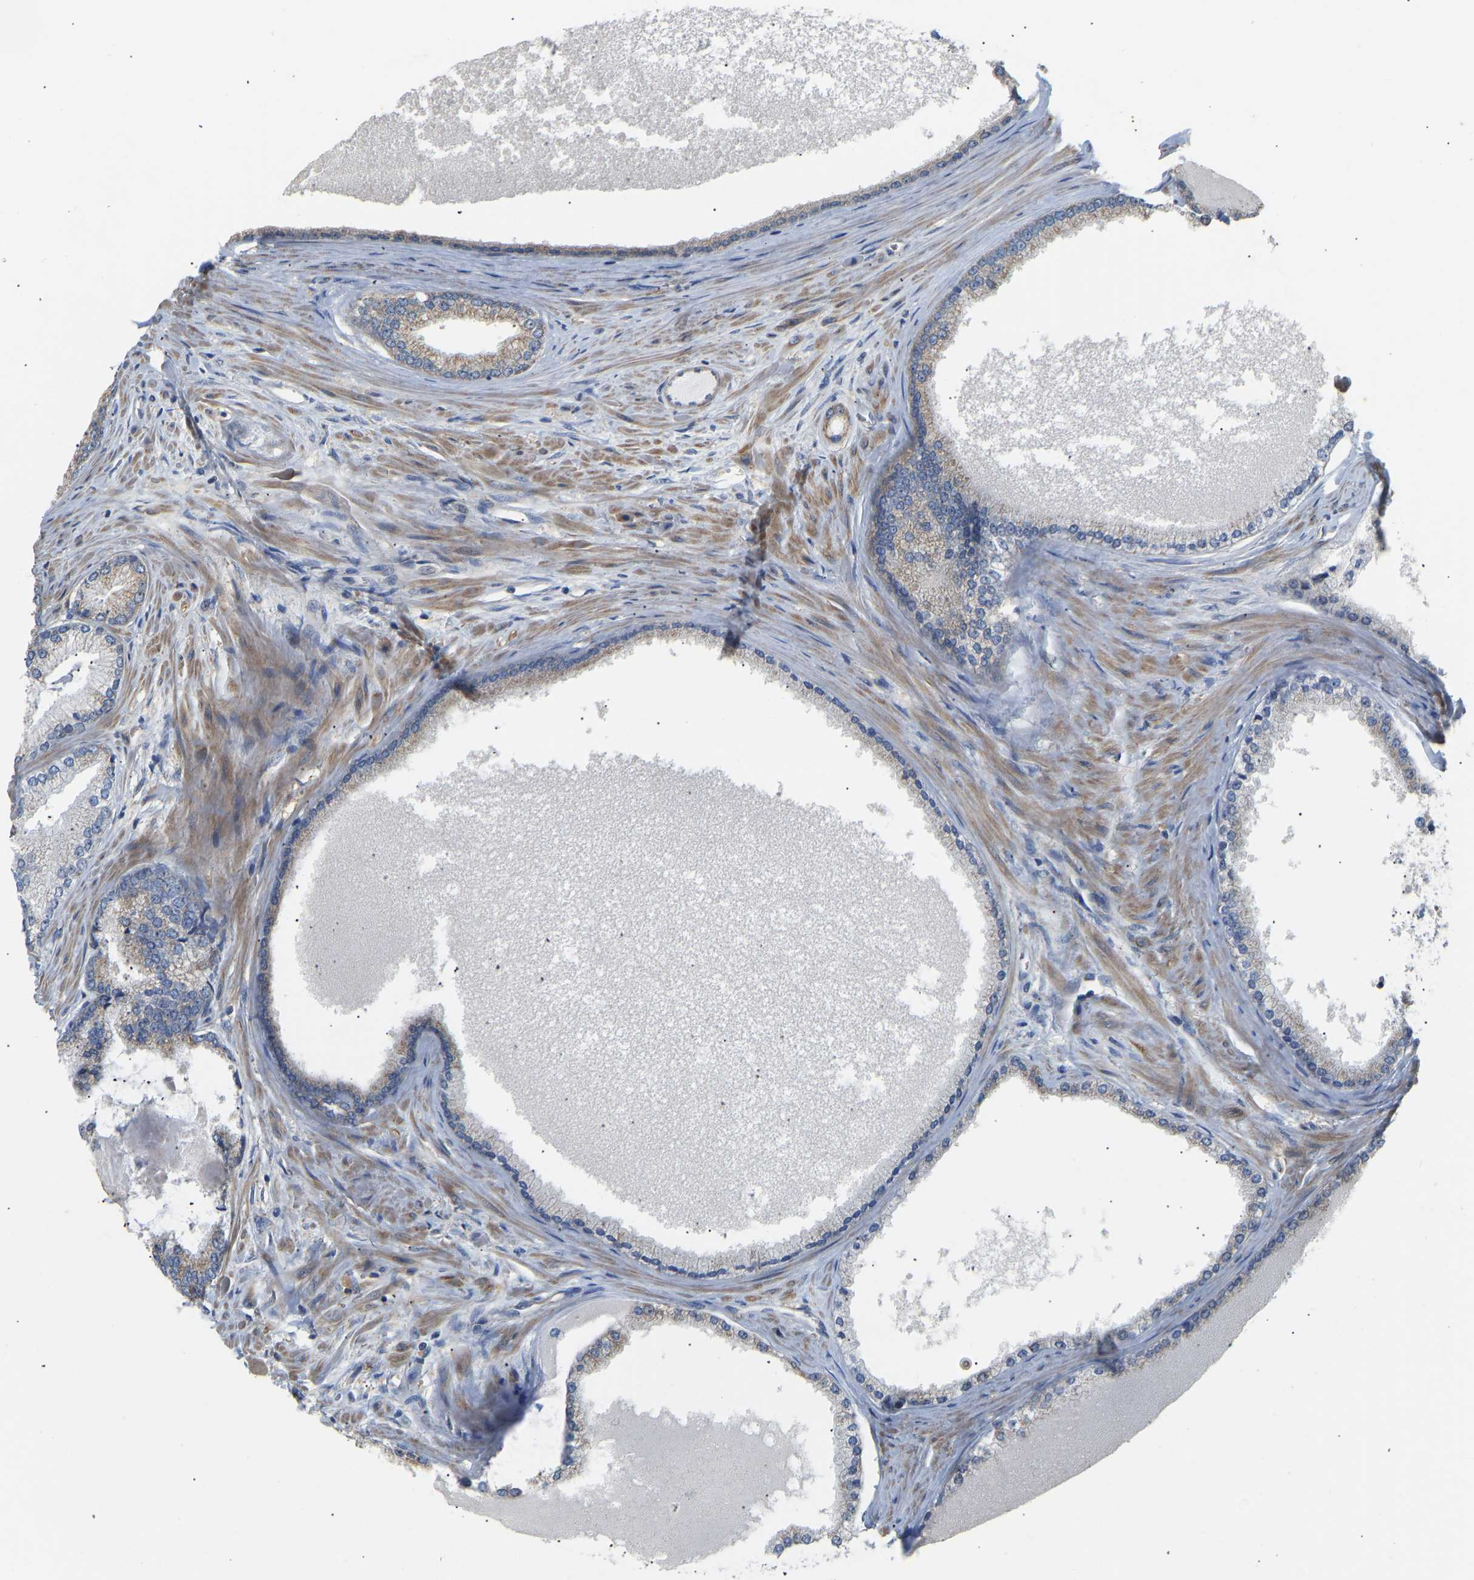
{"staining": {"intensity": "negative", "quantity": "none", "location": "none"}, "tissue": "prostate cancer", "cell_type": "Tumor cells", "image_type": "cancer", "snomed": [{"axis": "morphology", "description": "Adenocarcinoma, High grade"}, {"axis": "topography", "description": "Prostate"}], "caption": "Tumor cells are negative for protein expression in human prostate cancer (high-grade adenocarcinoma). (Immunohistochemistry, brightfield microscopy, high magnification).", "gene": "HACD2", "patient": {"sex": "male", "age": 61}}